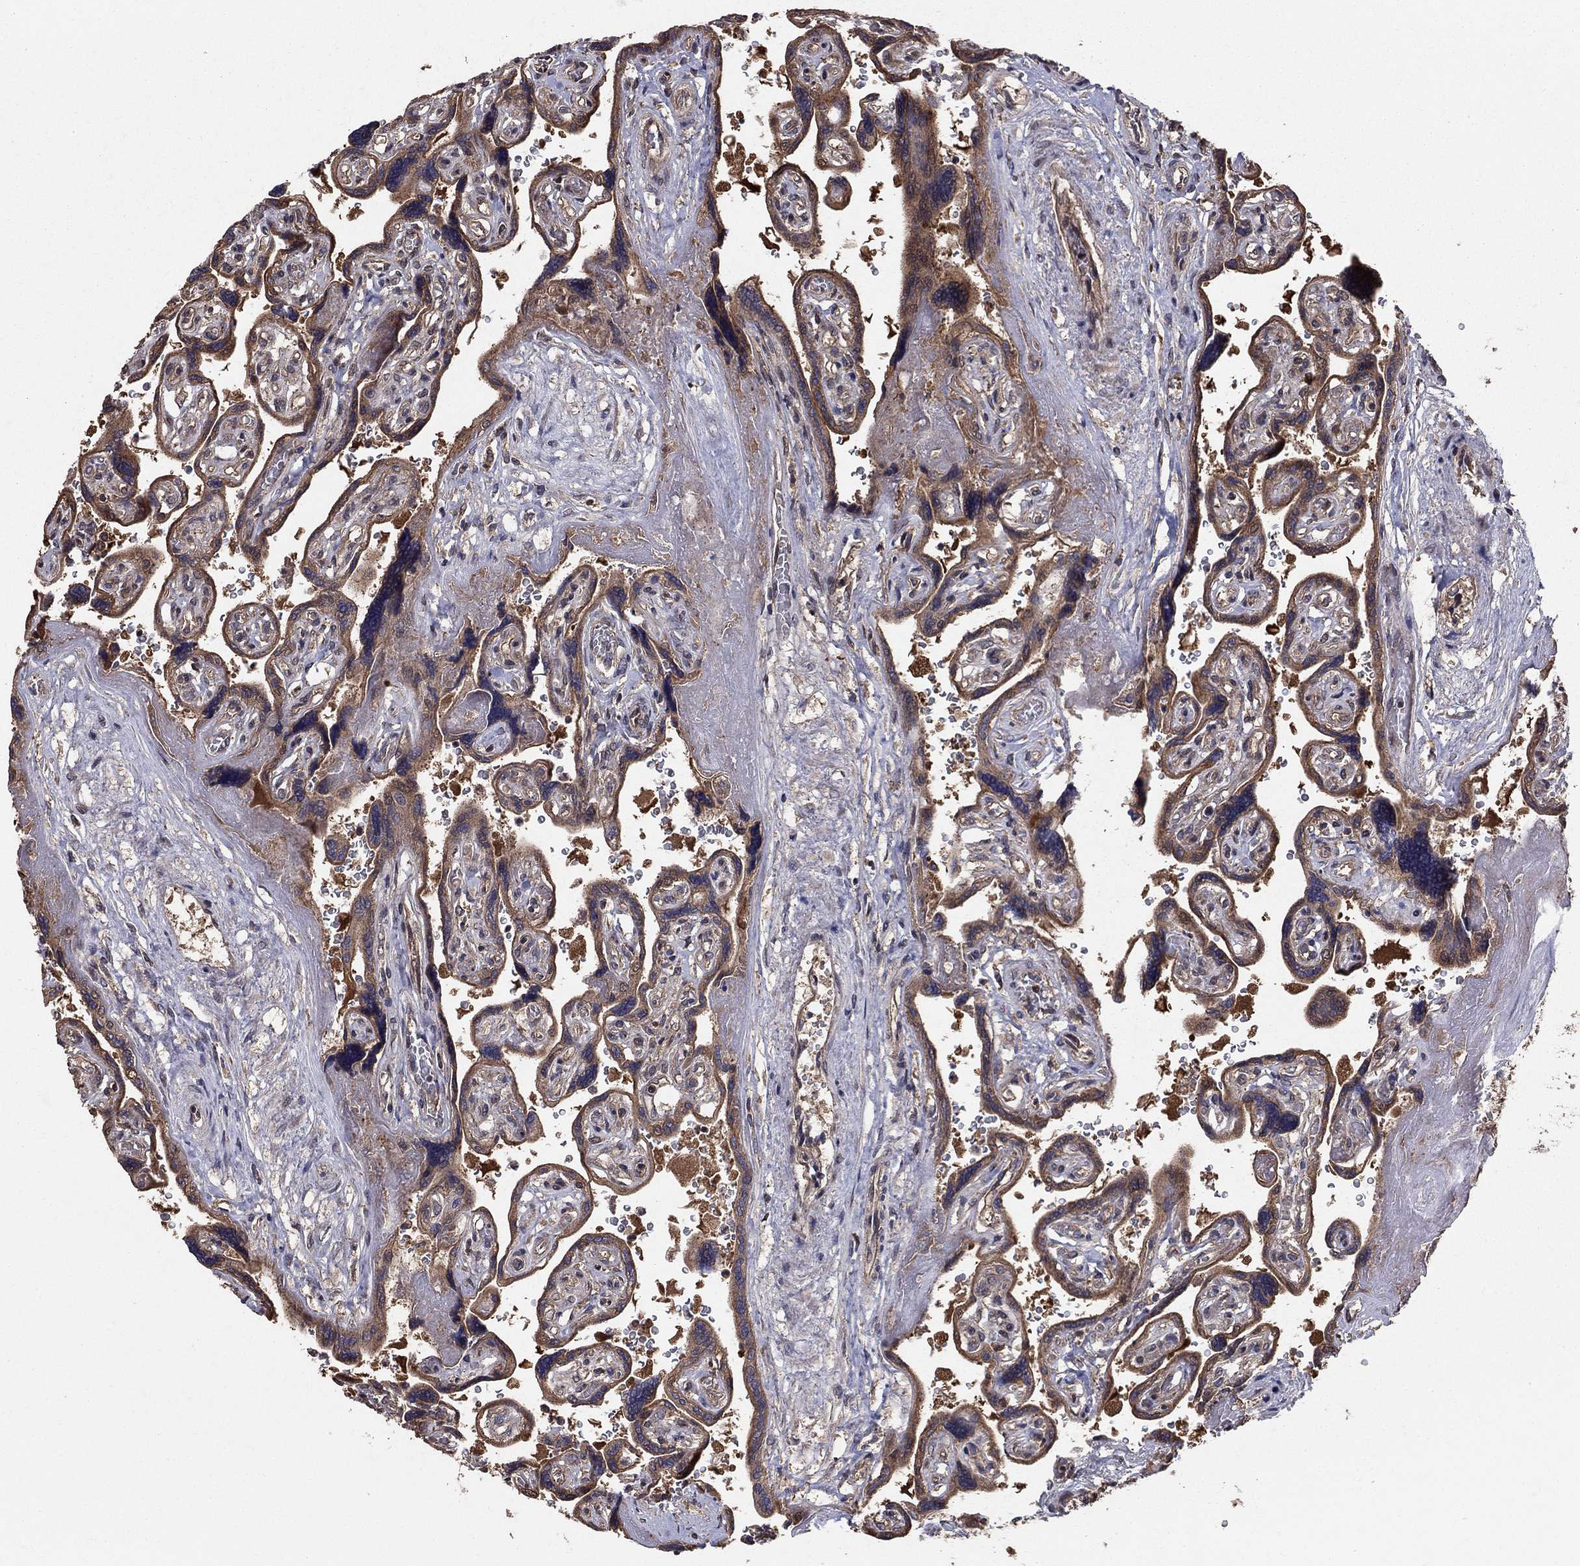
{"staining": {"intensity": "moderate", "quantity": "25%-75%", "location": "cytoplasmic/membranous"}, "tissue": "placenta", "cell_type": "Decidual cells", "image_type": "normal", "snomed": [{"axis": "morphology", "description": "Normal tissue, NOS"}, {"axis": "topography", "description": "Placenta"}], "caption": "Immunohistochemistry of unremarkable placenta exhibits medium levels of moderate cytoplasmic/membranous expression in about 25%-75% of decidual cells.", "gene": "BABAM2", "patient": {"sex": "female", "age": 32}}